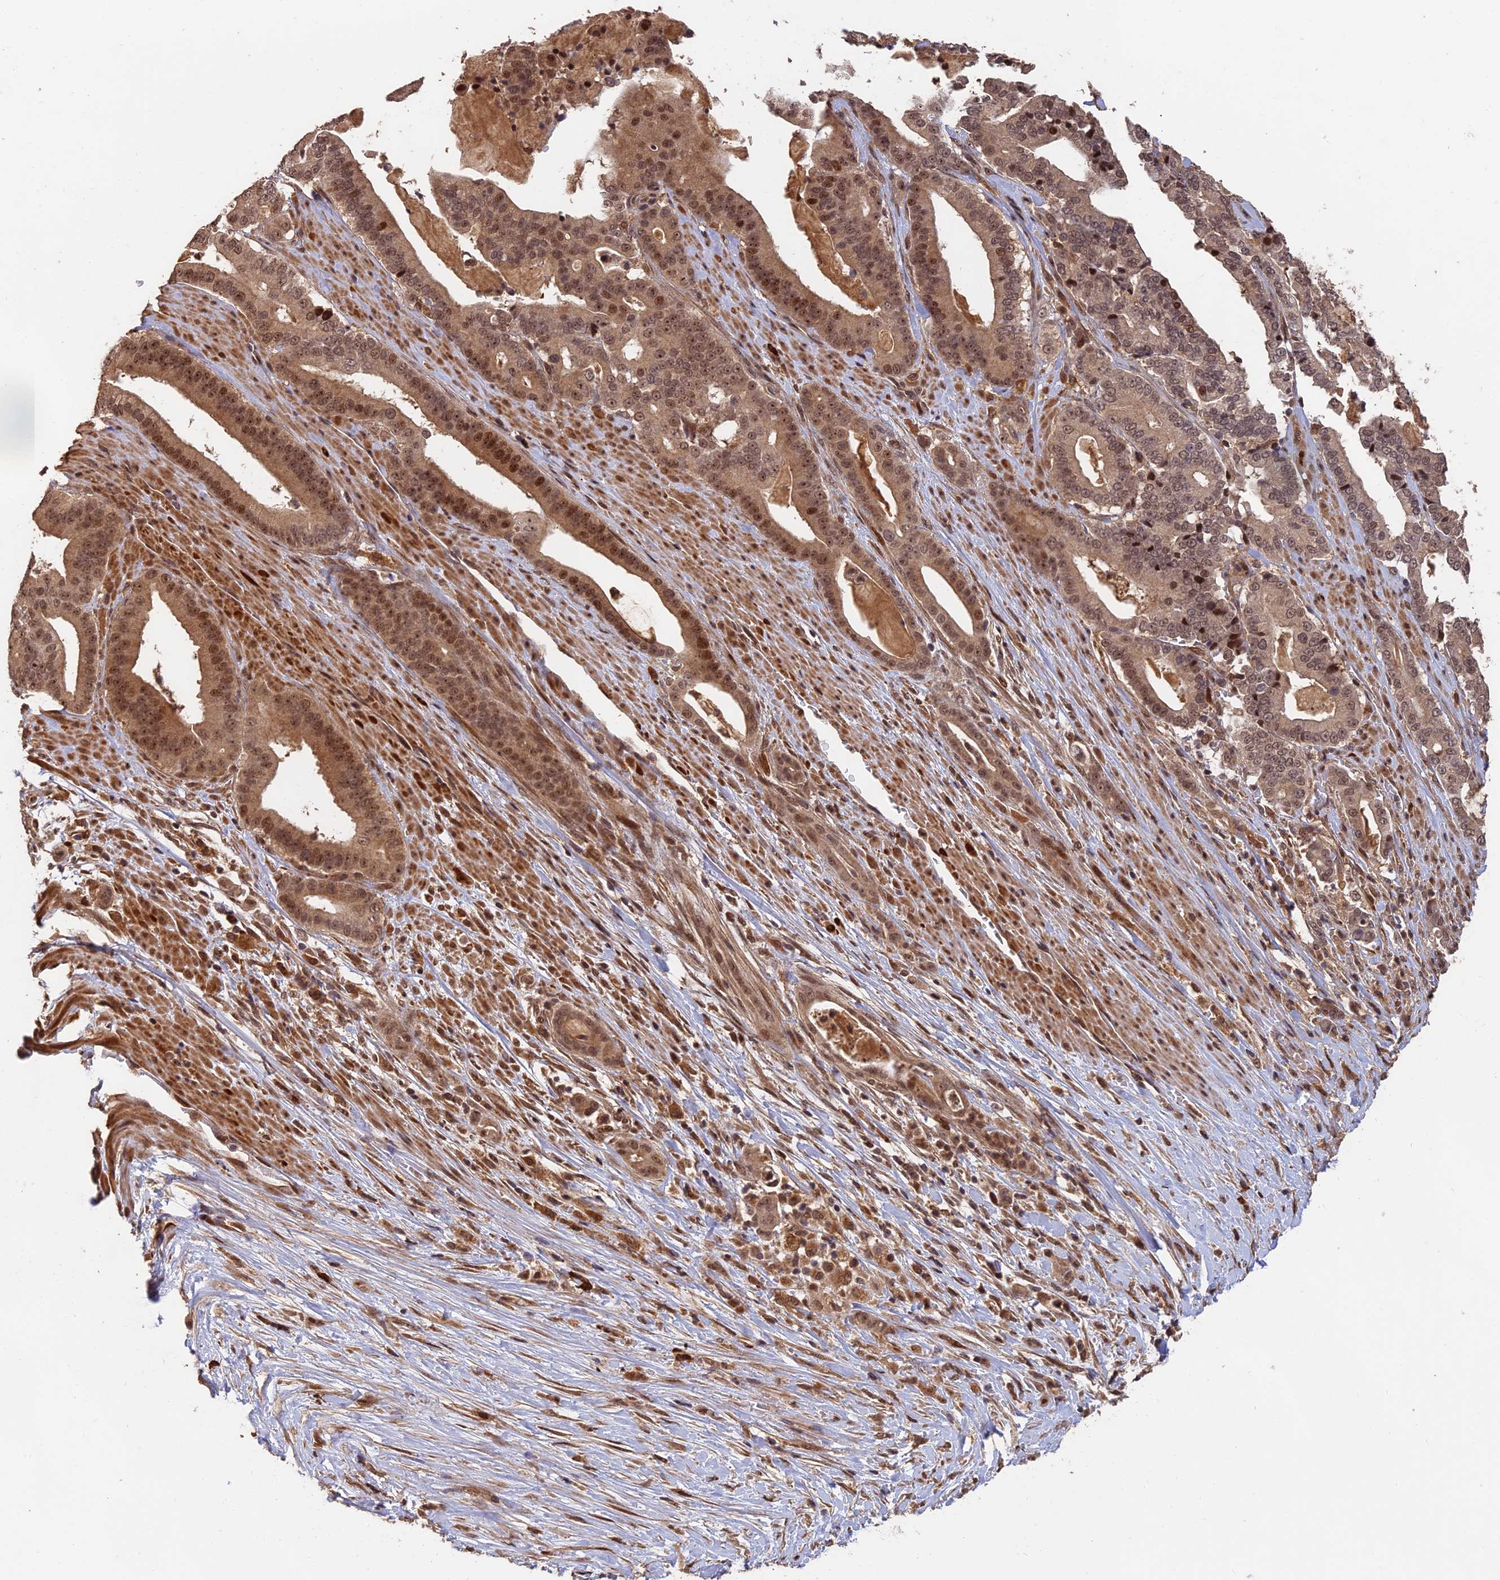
{"staining": {"intensity": "moderate", "quantity": ">75%", "location": "cytoplasmic/membranous,nuclear"}, "tissue": "pancreatic cancer", "cell_type": "Tumor cells", "image_type": "cancer", "snomed": [{"axis": "morphology", "description": "Adenocarcinoma, NOS"}, {"axis": "topography", "description": "Pancreas"}], "caption": "DAB (3,3'-diaminobenzidine) immunohistochemical staining of pancreatic cancer reveals moderate cytoplasmic/membranous and nuclear protein staining in about >75% of tumor cells.", "gene": "OSBPL1A", "patient": {"sex": "male", "age": 63}}